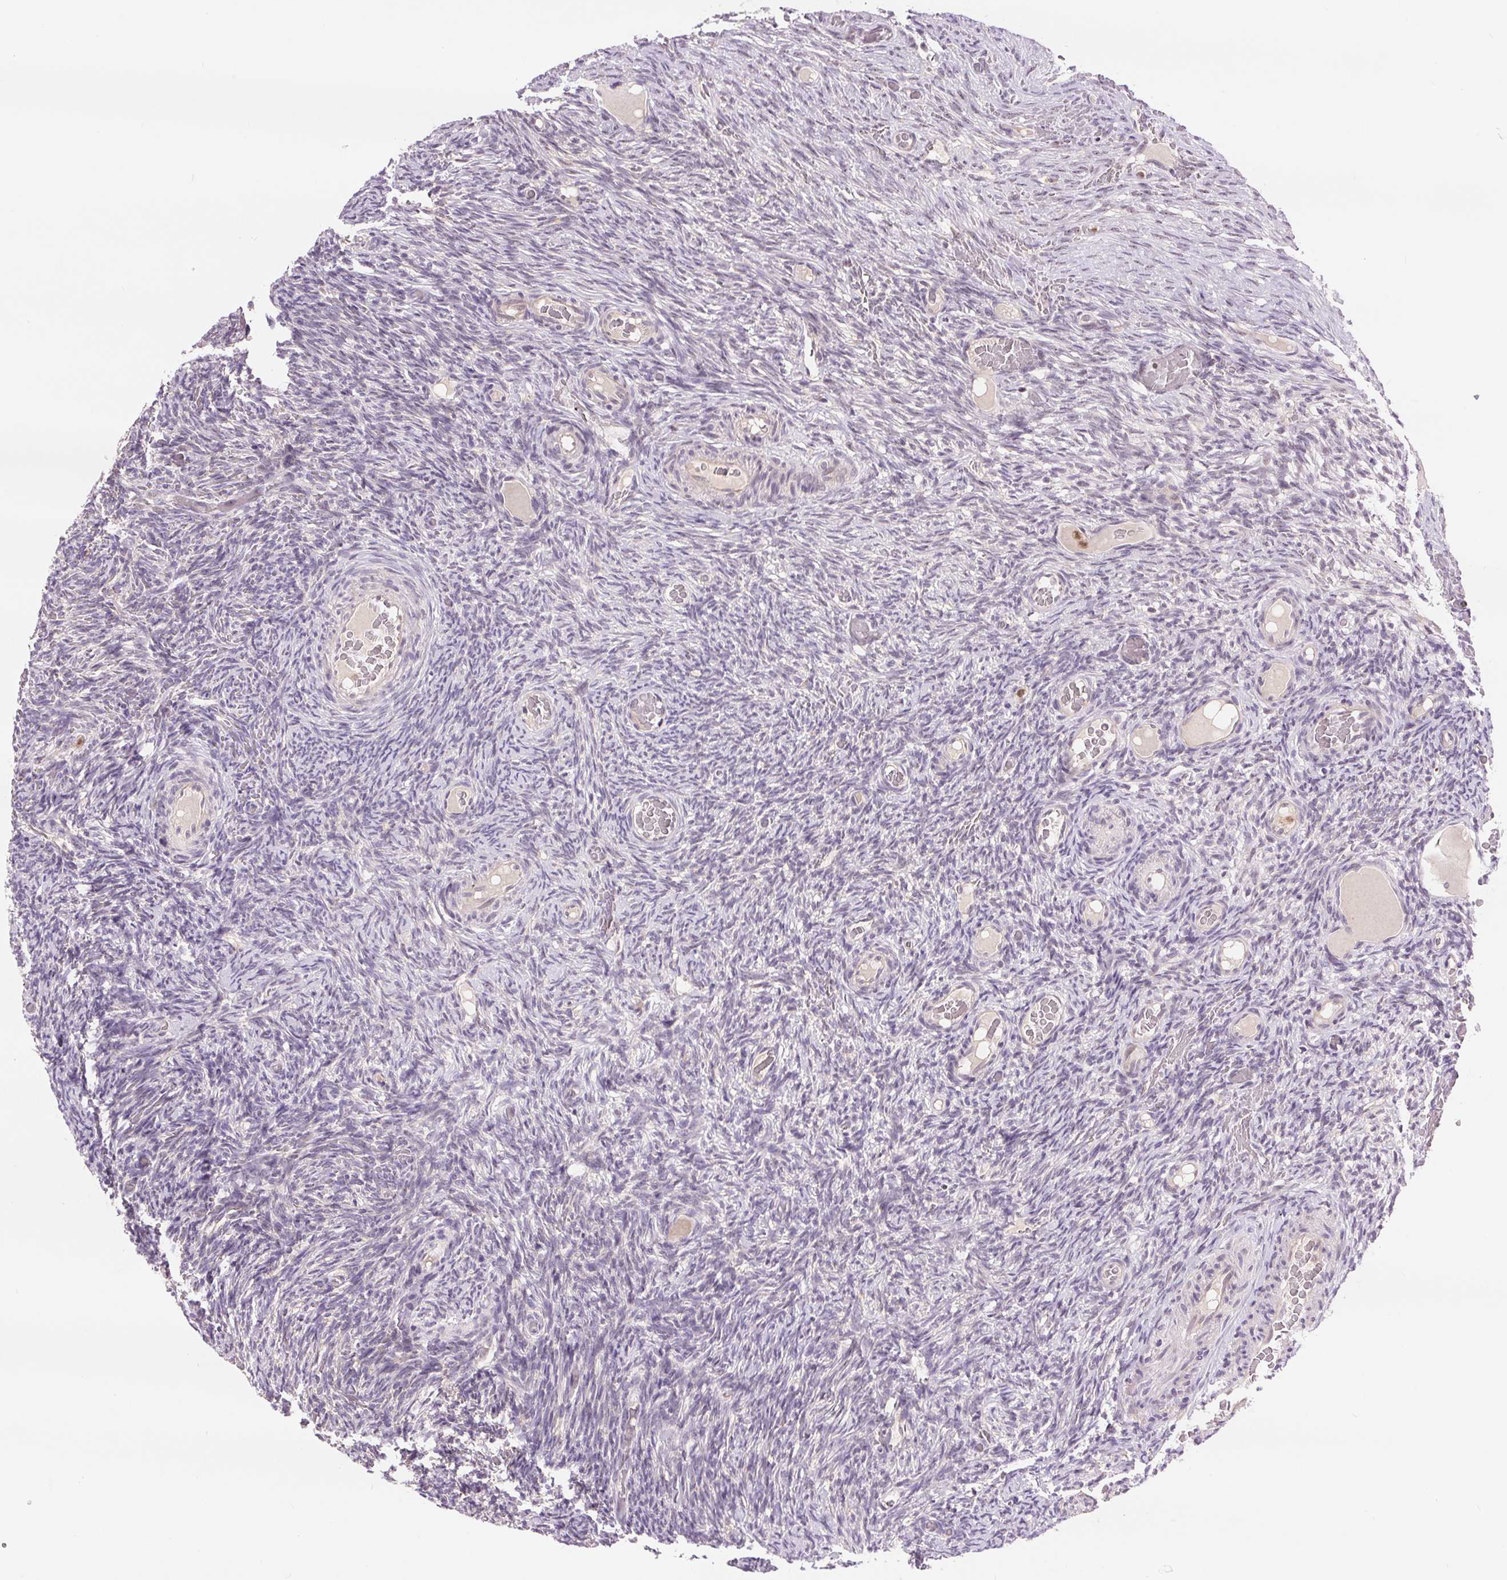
{"staining": {"intensity": "moderate", "quantity": ">75%", "location": "cytoplasmic/membranous"}, "tissue": "ovary", "cell_type": "Follicle cells", "image_type": "normal", "snomed": [{"axis": "morphology", "description": "Normal tissue, NOS"}, {"axis": "topography", "description": "Ovary"}], "caption": "Immunohistochemical staining of normal human ovary displays medium levels of moderate cytoplasmic/membranous staining in about >75% of follicle cells.", "gene": "RANBP3L", "patient": {"sex": "female", "age": 34}}